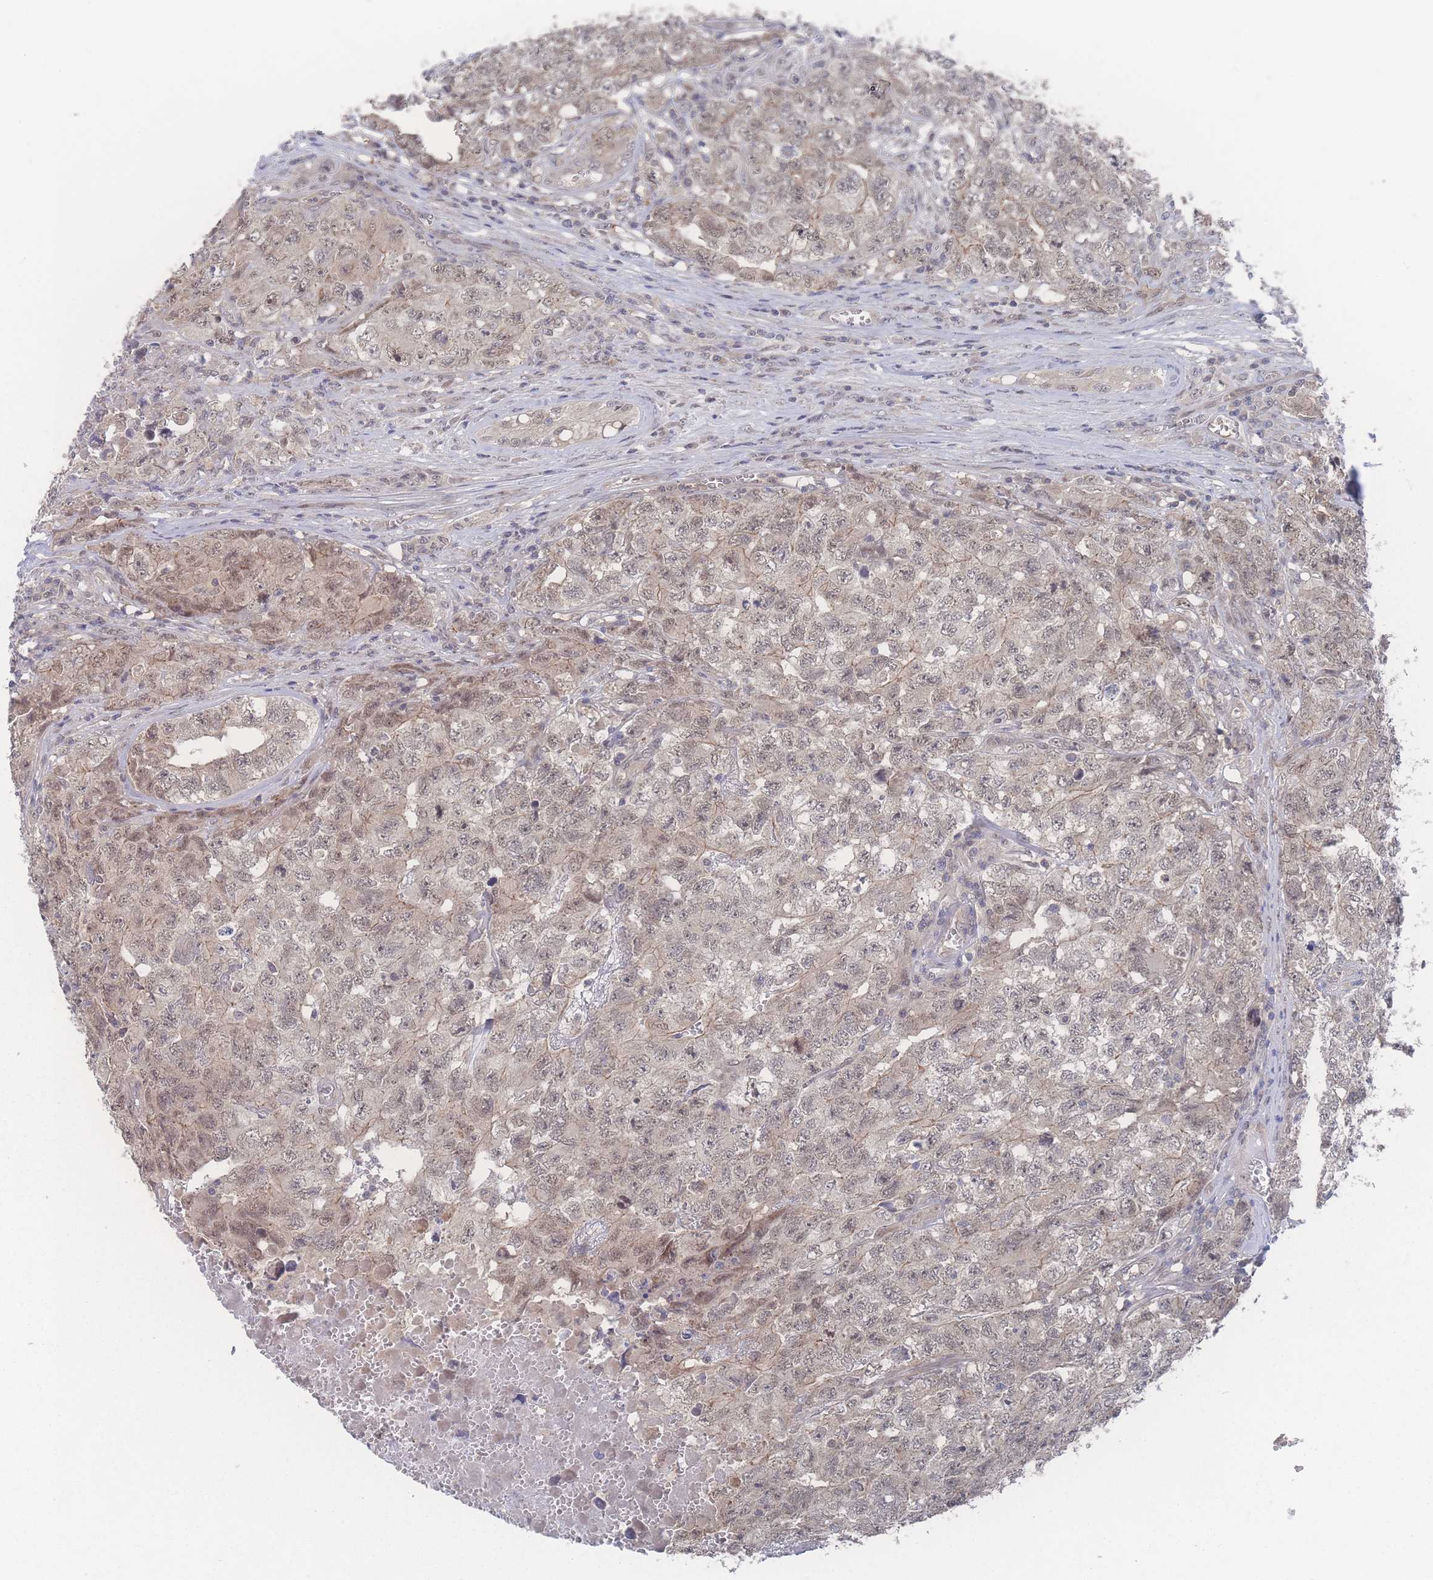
{"staining": {"intensity": "weak", "quantity": ">75%", "location": "nuclear"}, "tissue": "testis cancer", "cell_type": "Tumor cells", "image_type": "cancer", "snomed": [{"axis": "morphology", "description": "Carcinoma, Embryonal, NOS"}, {"axis": "topography", "description": "Testis"}], "caption": "Brown immunohistochemical staining in testis embryonal carcinoma reveals weak nuclear staining in approximately >75% of tumor cells.", "gene": "NBEAL1", "patient": {"sex": "male", "age": 31}}